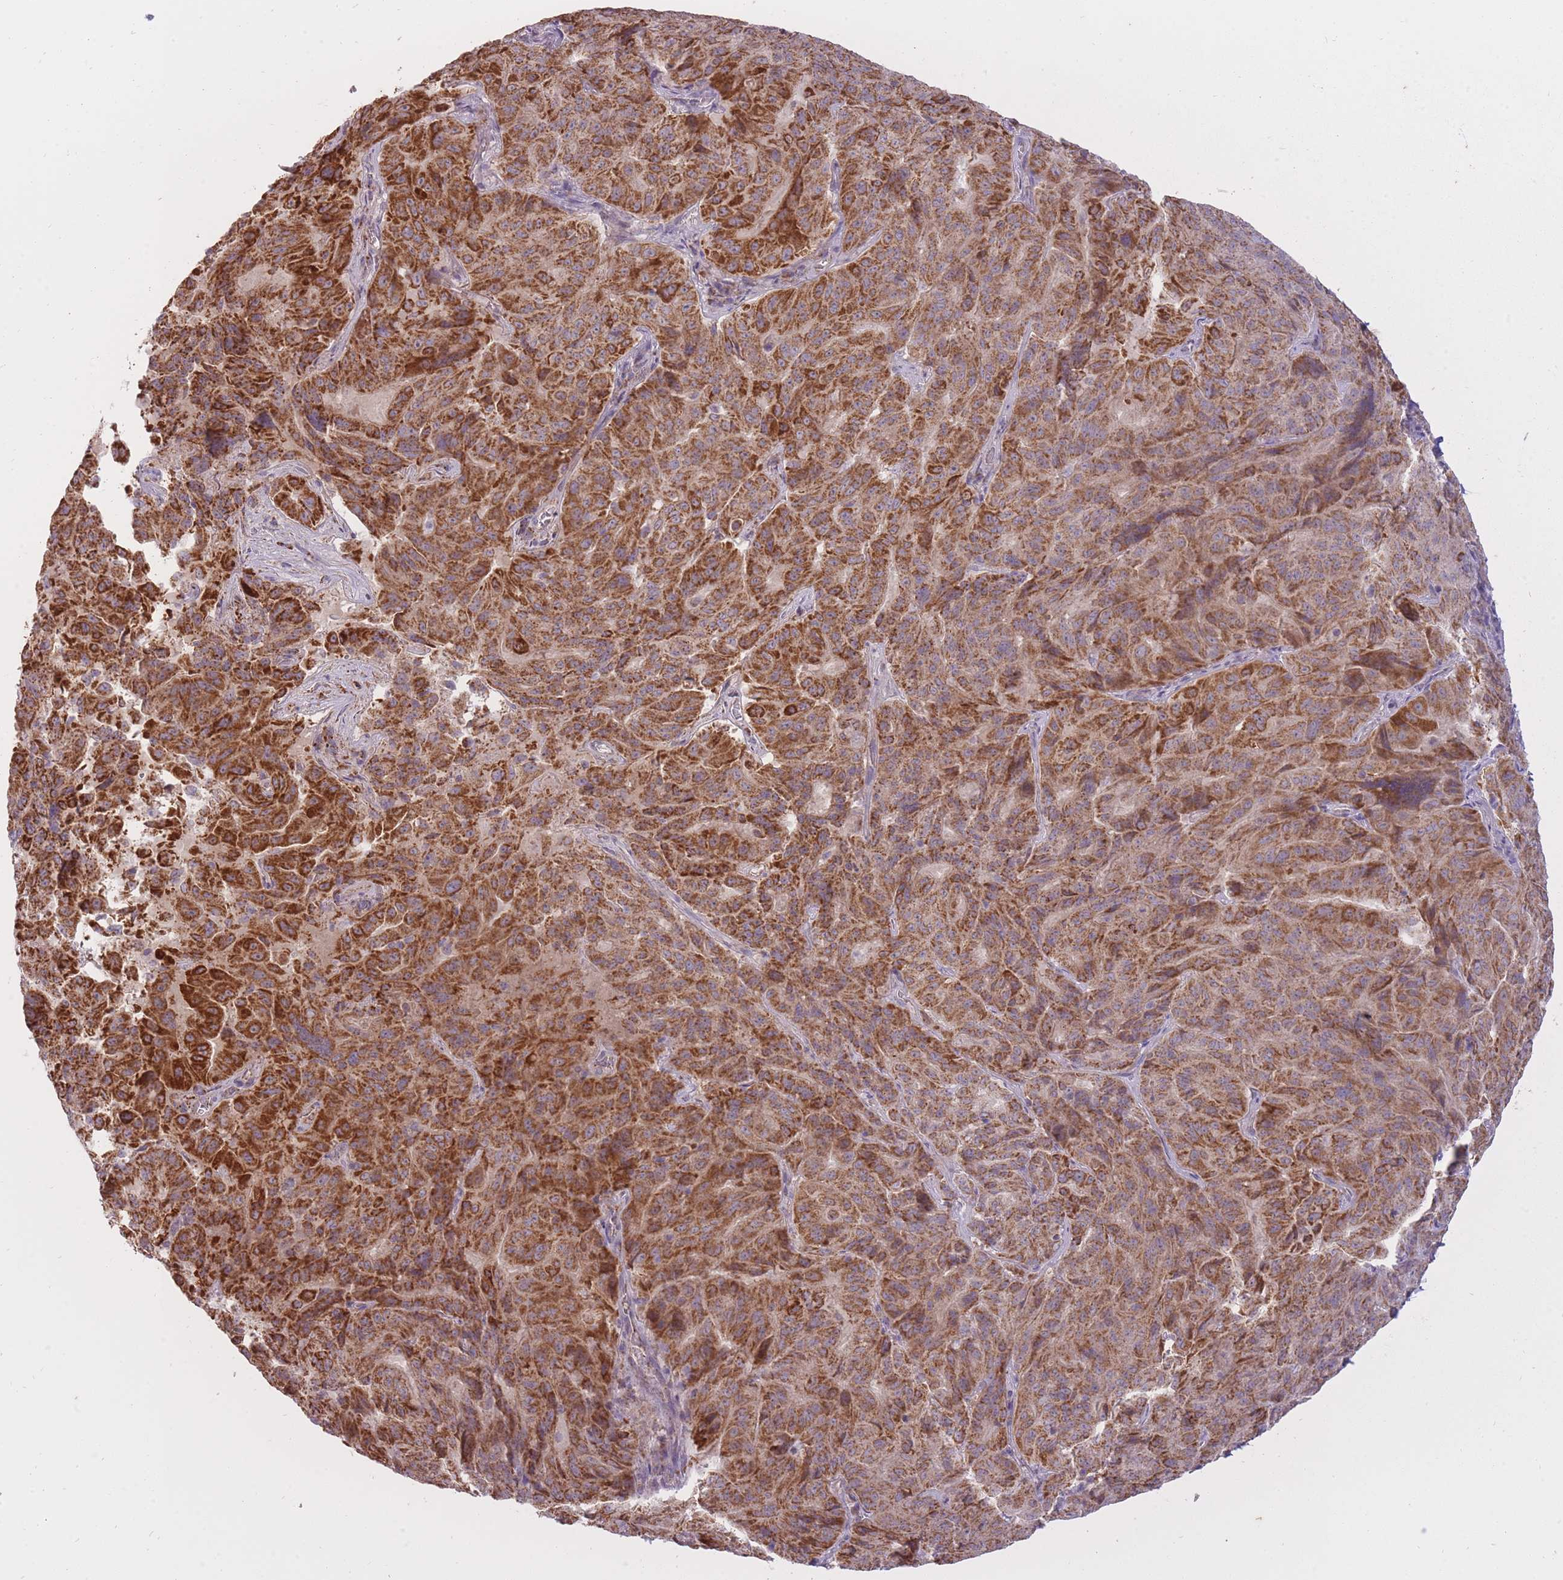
{"staining": {"intensity": "strong", "quantity": ">75%", "location": "cytoplasmic/membranous"}, "tissue": "pancreatic cancer", "cell_type": "Tumor cells", "image_type": "cancer", "snomed": [{"axis": "morphology", "description": "Adenocarcinoma, NOS"}, {"axis": "topography", "description": "Pancreas"}], "caption": "Immunohistochemistry micrograph of neoplastic tissue: pancreatic cancer stained using immunohistochemistry displays high levels of strong protein expression localized specifically in the cytoplasmic/membranous of tumor cells, appearing as a cytoplasmic/membranous brown color.", "gene": "LIN7C", "patient": {"sex": "male", "age": 63}}